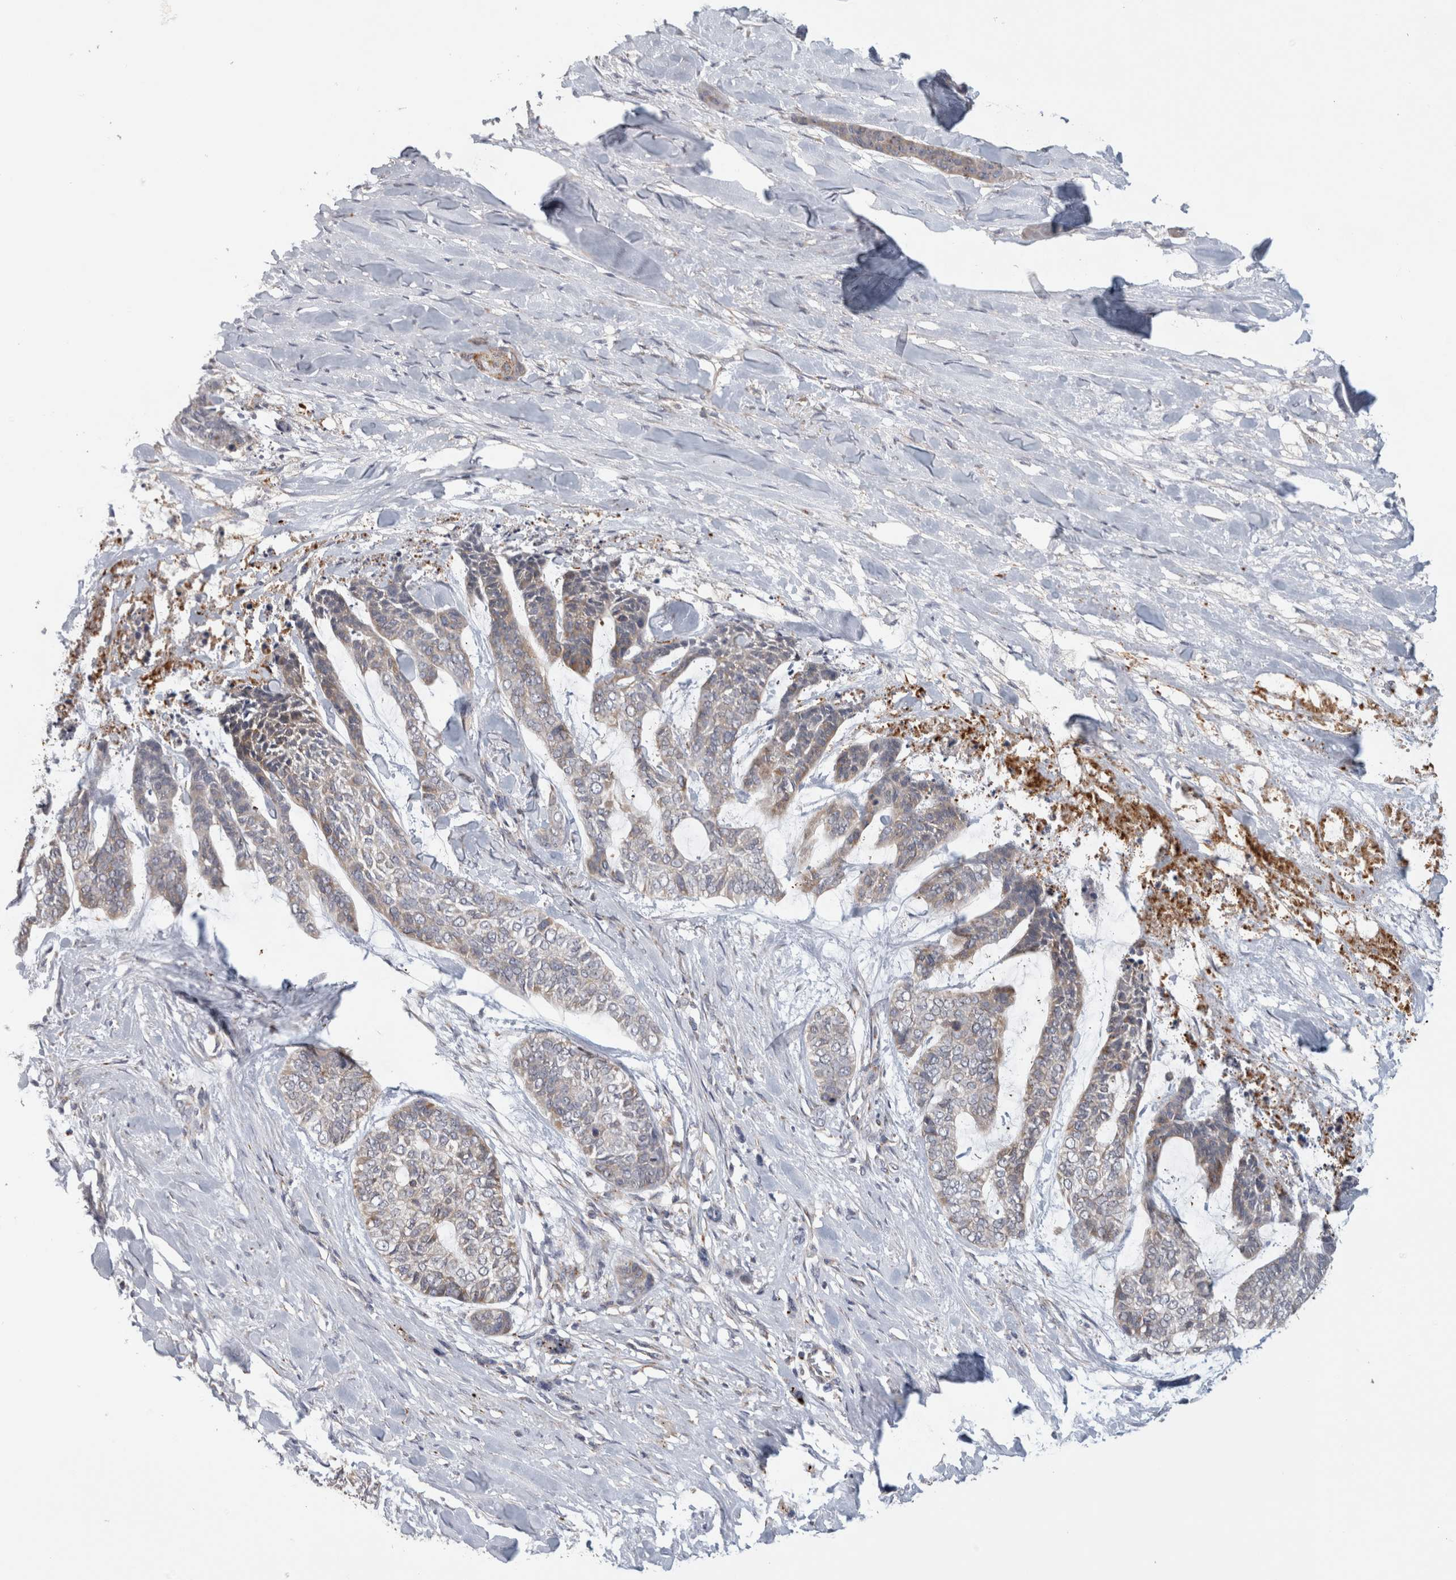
{"staining": {"intensity": "weak", "quantity": "<25%", "location": "cytoplasmic/membranous"}, "tissue": "skin cancer", "cell_type": "Tumor cells", "image_type": "cancer", "snomed": [{"axis": "morphology", "description": "Basal cell carcinoma"}, {"axis": "topography", "description": "Skin"}], "caption": "Basal cell carcinoma (skin) stained for a protein using IHC demonstrates no expression tumor cells.", "gene": "RAB18", "patient": {"sex": "female", "age": 64}}